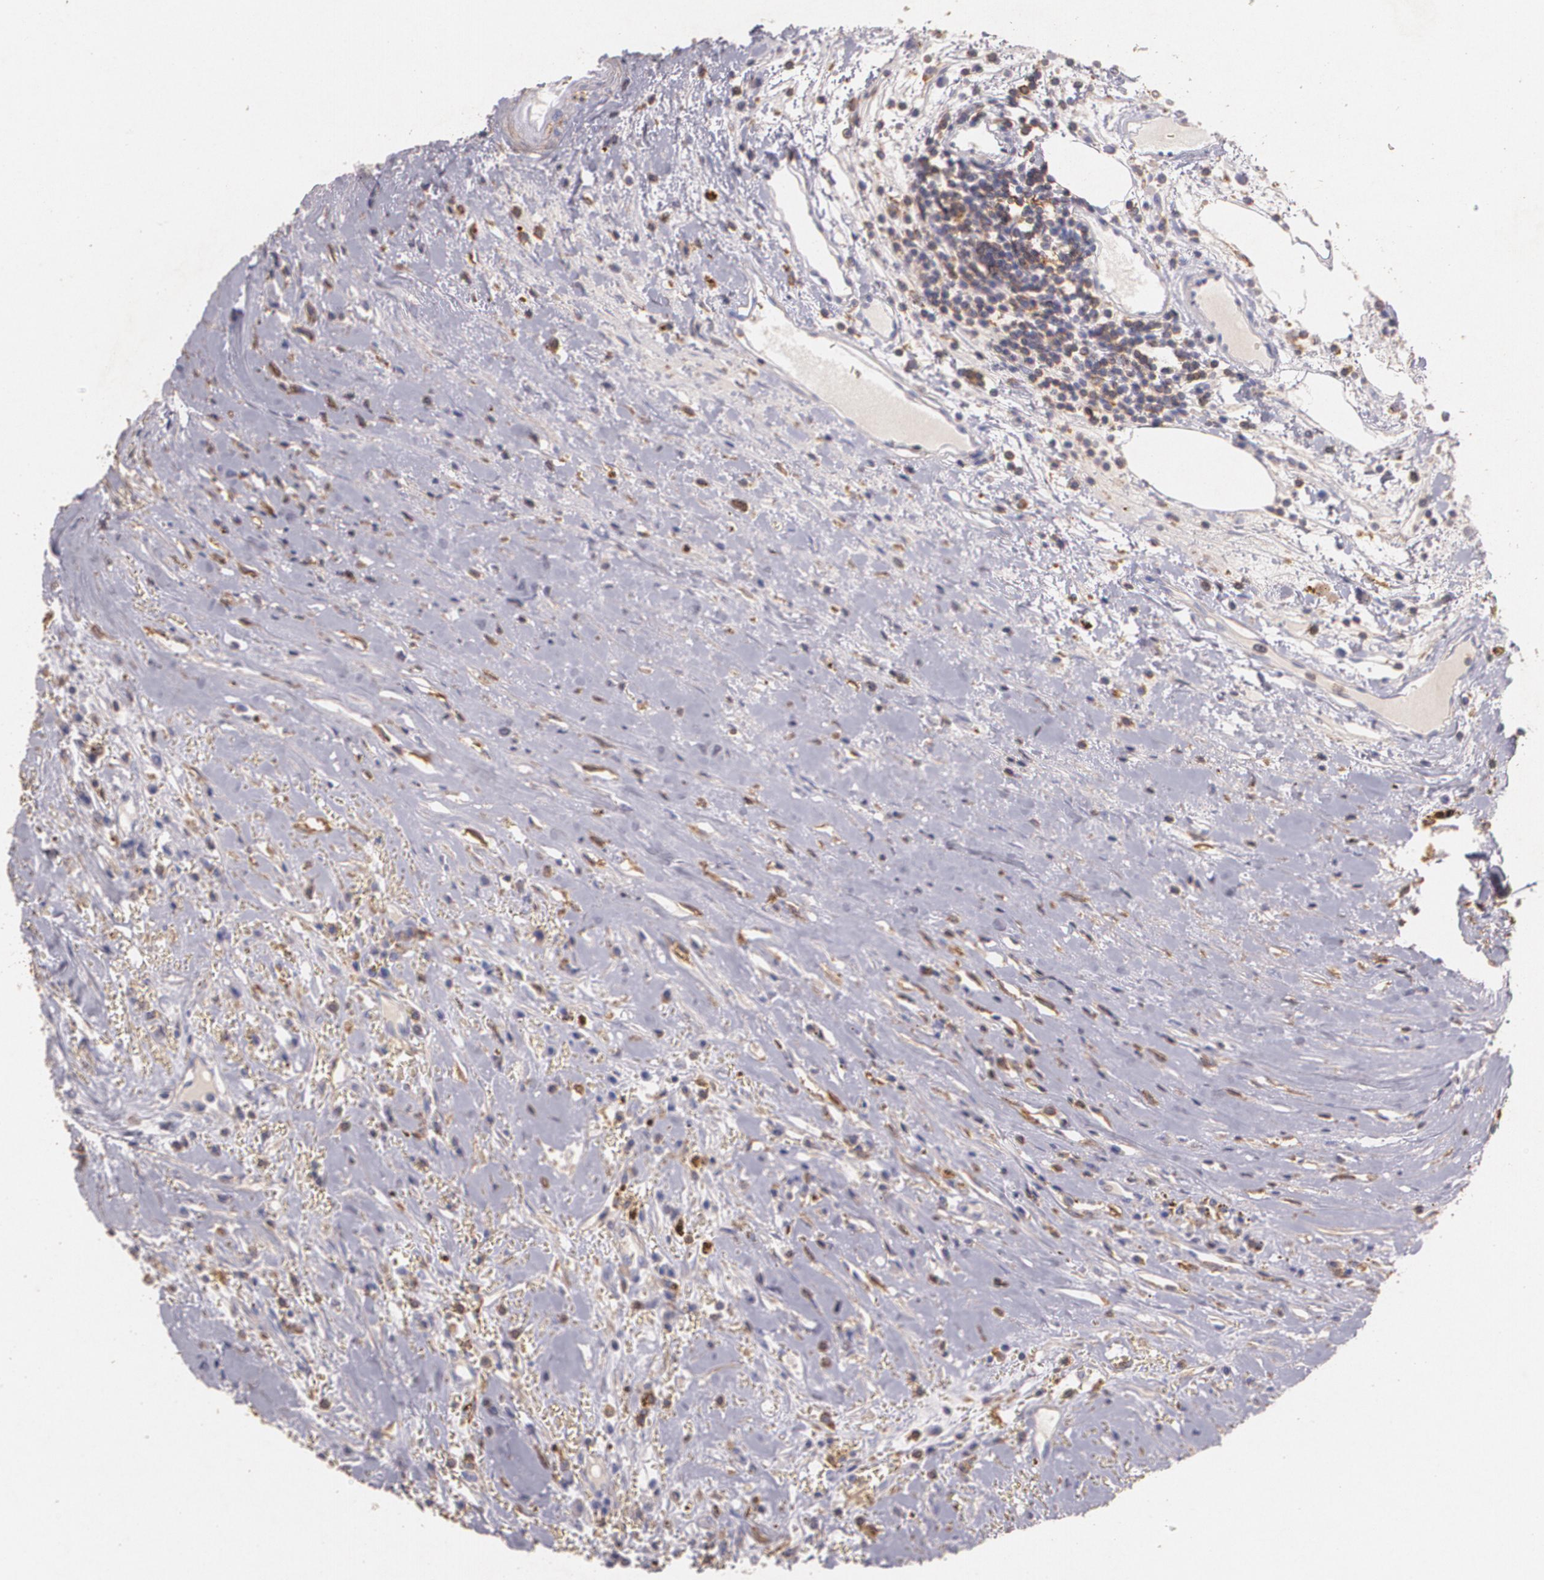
{"staining": {"intensity": "negative", "quantity": "none", "location": "none"}, "tissue": "renal cancer", "cell_type": "Tumor cells", "image_type": "cancer", "snomed": [{"axis": "morphology", "description": "Adenocarcinoma, NOS"}, {"axis": "topography", "description": "Kidney"}], "caption": "Renal cancer was stained to show a protein in brown. There is no significant positivity in tumor cells. (DAB IHC visualized using brightfield microscopy, high magnification).", "gene": "TGFBR1", "patient": {"sex": "male", "age": 82}}